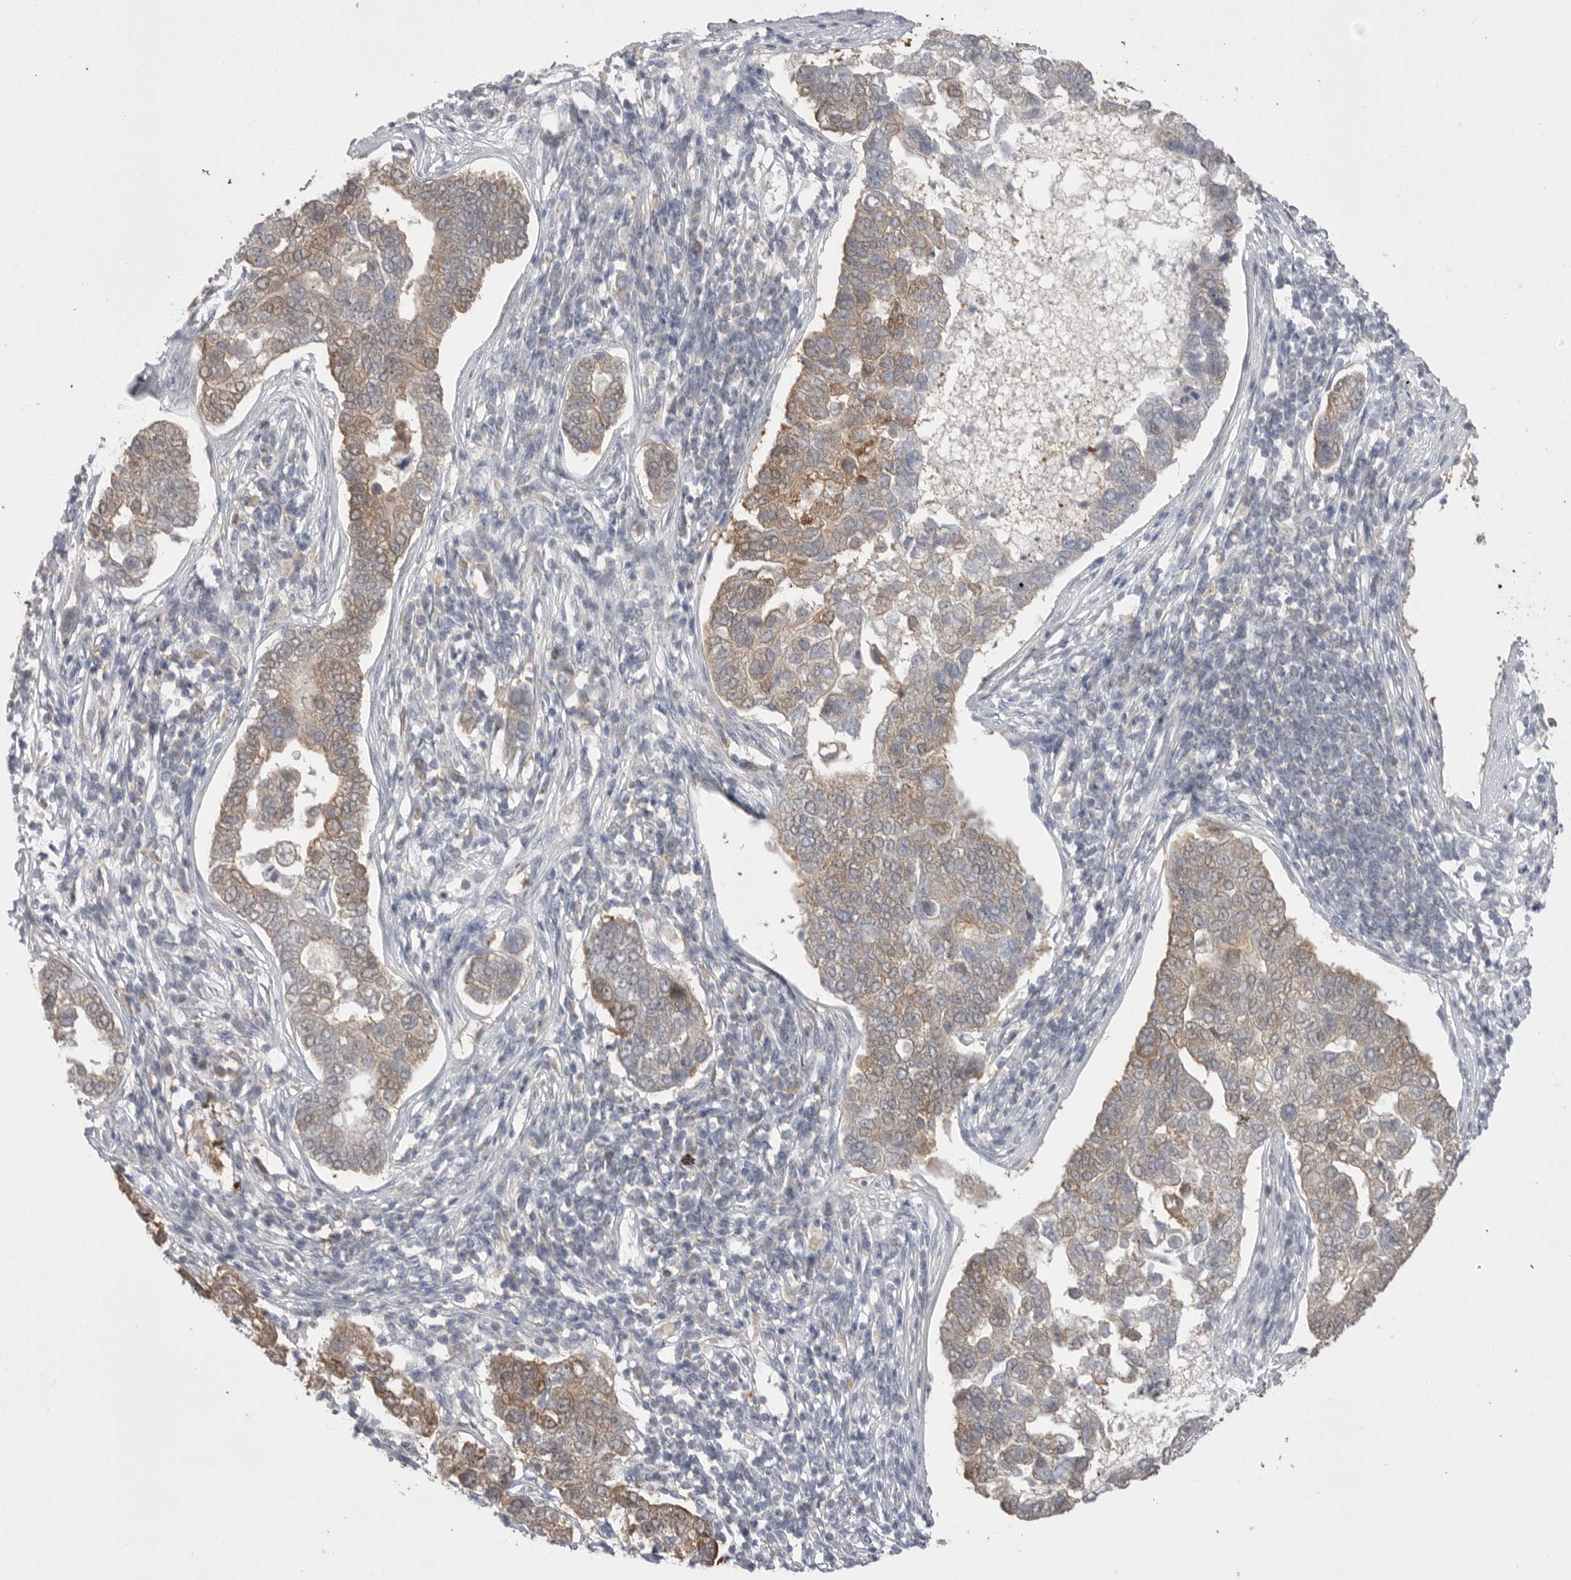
{"staining": {"intensity": "weak", "quantity": "25%-75%", "location": "cytoplasmic/membranous"}, "tissue": "pancreatic cancer", "cell_type": "Tumor cells", "image_type": "cancer", "snomed": [{"axis": "morphology", "description": "Adenocarcinoma, NOS"}, {"axis": "topography", "description": "Pancreas"}], "caption": "About 25%-75% of tumor cells in pancreatic cancer reveal weak cytoplasmic/membranous protein positivity as visualized by brown immunohistochemical staining.", "gene": "KYAT3", "patient": {"sex": "female", "age": 61}}